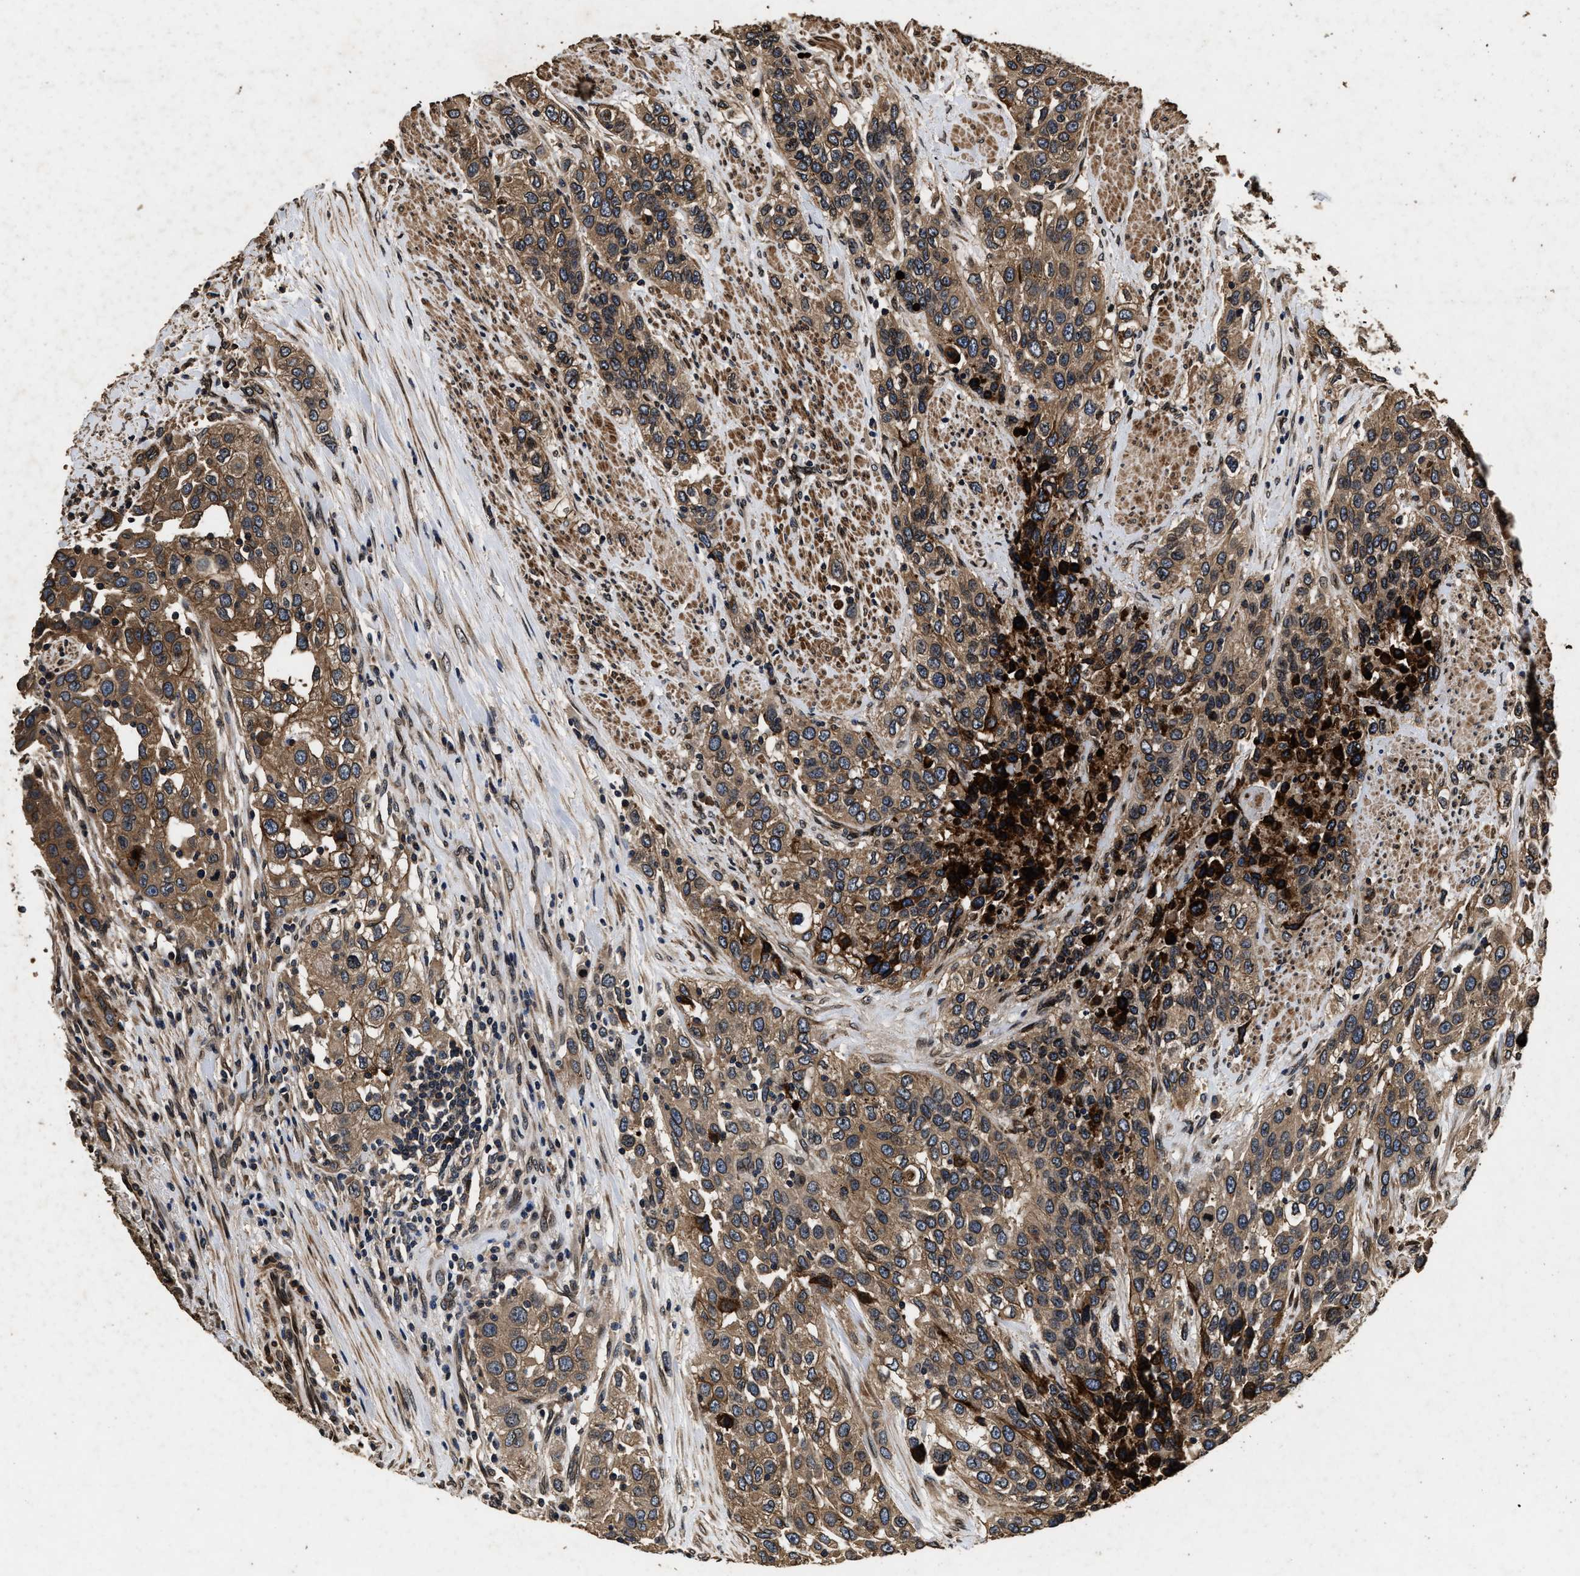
{"staining": {"intensity": "moderate", "quantity": ">75%", "location": "cytoplasmic/membranous"}, "tissue": "urothelial cancer", "cell_type": "Tumor cells", "image_type": "cancer", "snomed": [{"axis": "morphology", "description": "Urothelial carcinoma, High grade"}, {"axis": "topography", "description": "Urinary bladder"}], "caption": "Urothelial carcinoma (high-grade) stained with a protein marker displays moderate staining in tumor cells.", "gene": "ACCS", "patient": {"sex": "female", "age": 80}}